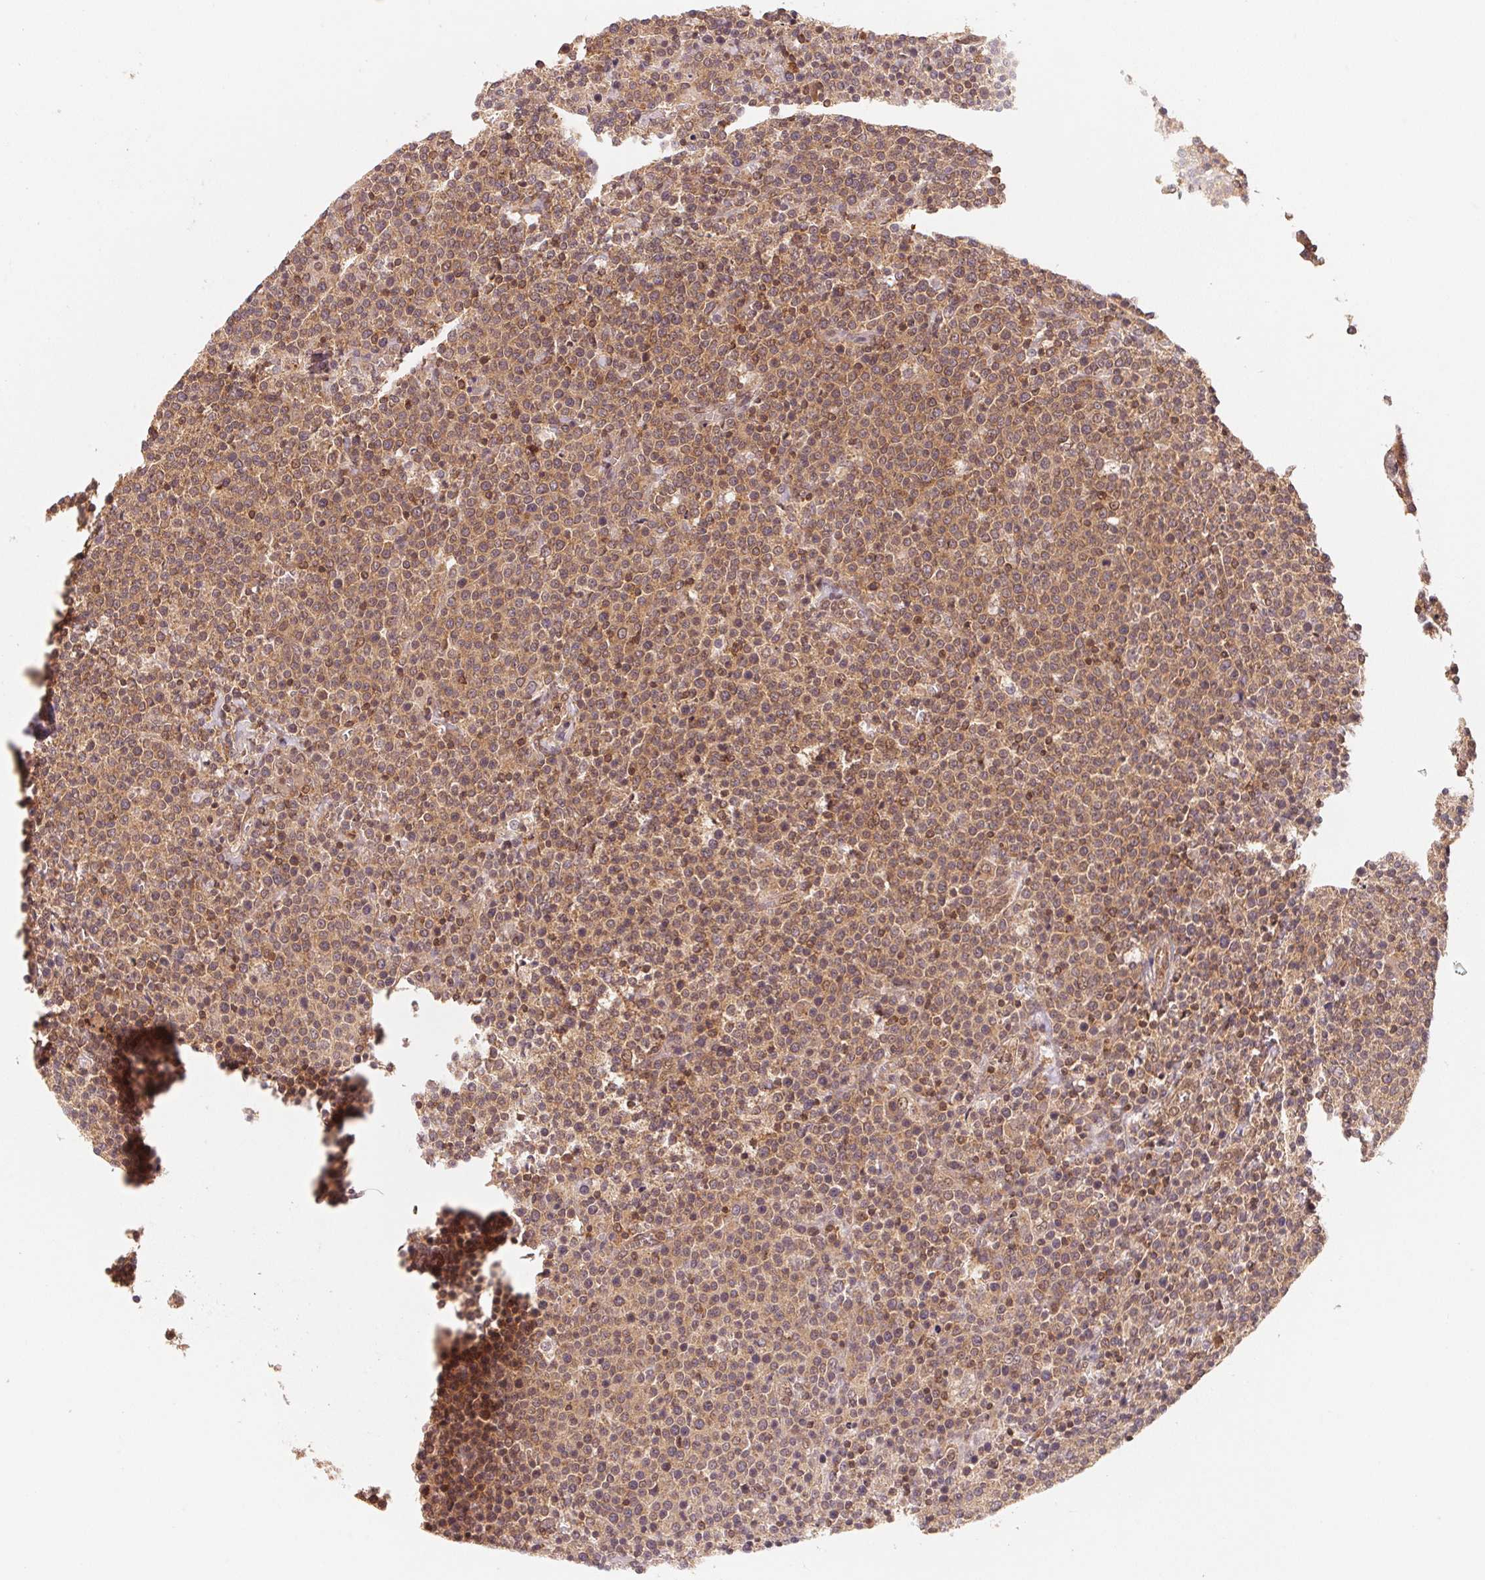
{"staining": {"intensity": "moderate", "quantity": ">75%", "location": "cytoplasmic/membranous,nuclear"}, "tissue": "lymphoma", "cell_type": "Tumor cells", "image_type": "cancer", "snomed": [{"axis": "morphology", "description": "Malignant lymphoma, non-Hodgkin's type, High grade"}, {"axis": "topography", "description": "Lymph node"}], "caption": "Immunohistochemical staining of human high-grade malignant lymphoma, non-Hodgkin's type demonstrates medium levels of moderate cytoplasmic/membranous and nuclear protein positivity in about >75% of tumor cells.", "gene": "CCDC102B", "patient": {"sex": "male", "age": 61}}